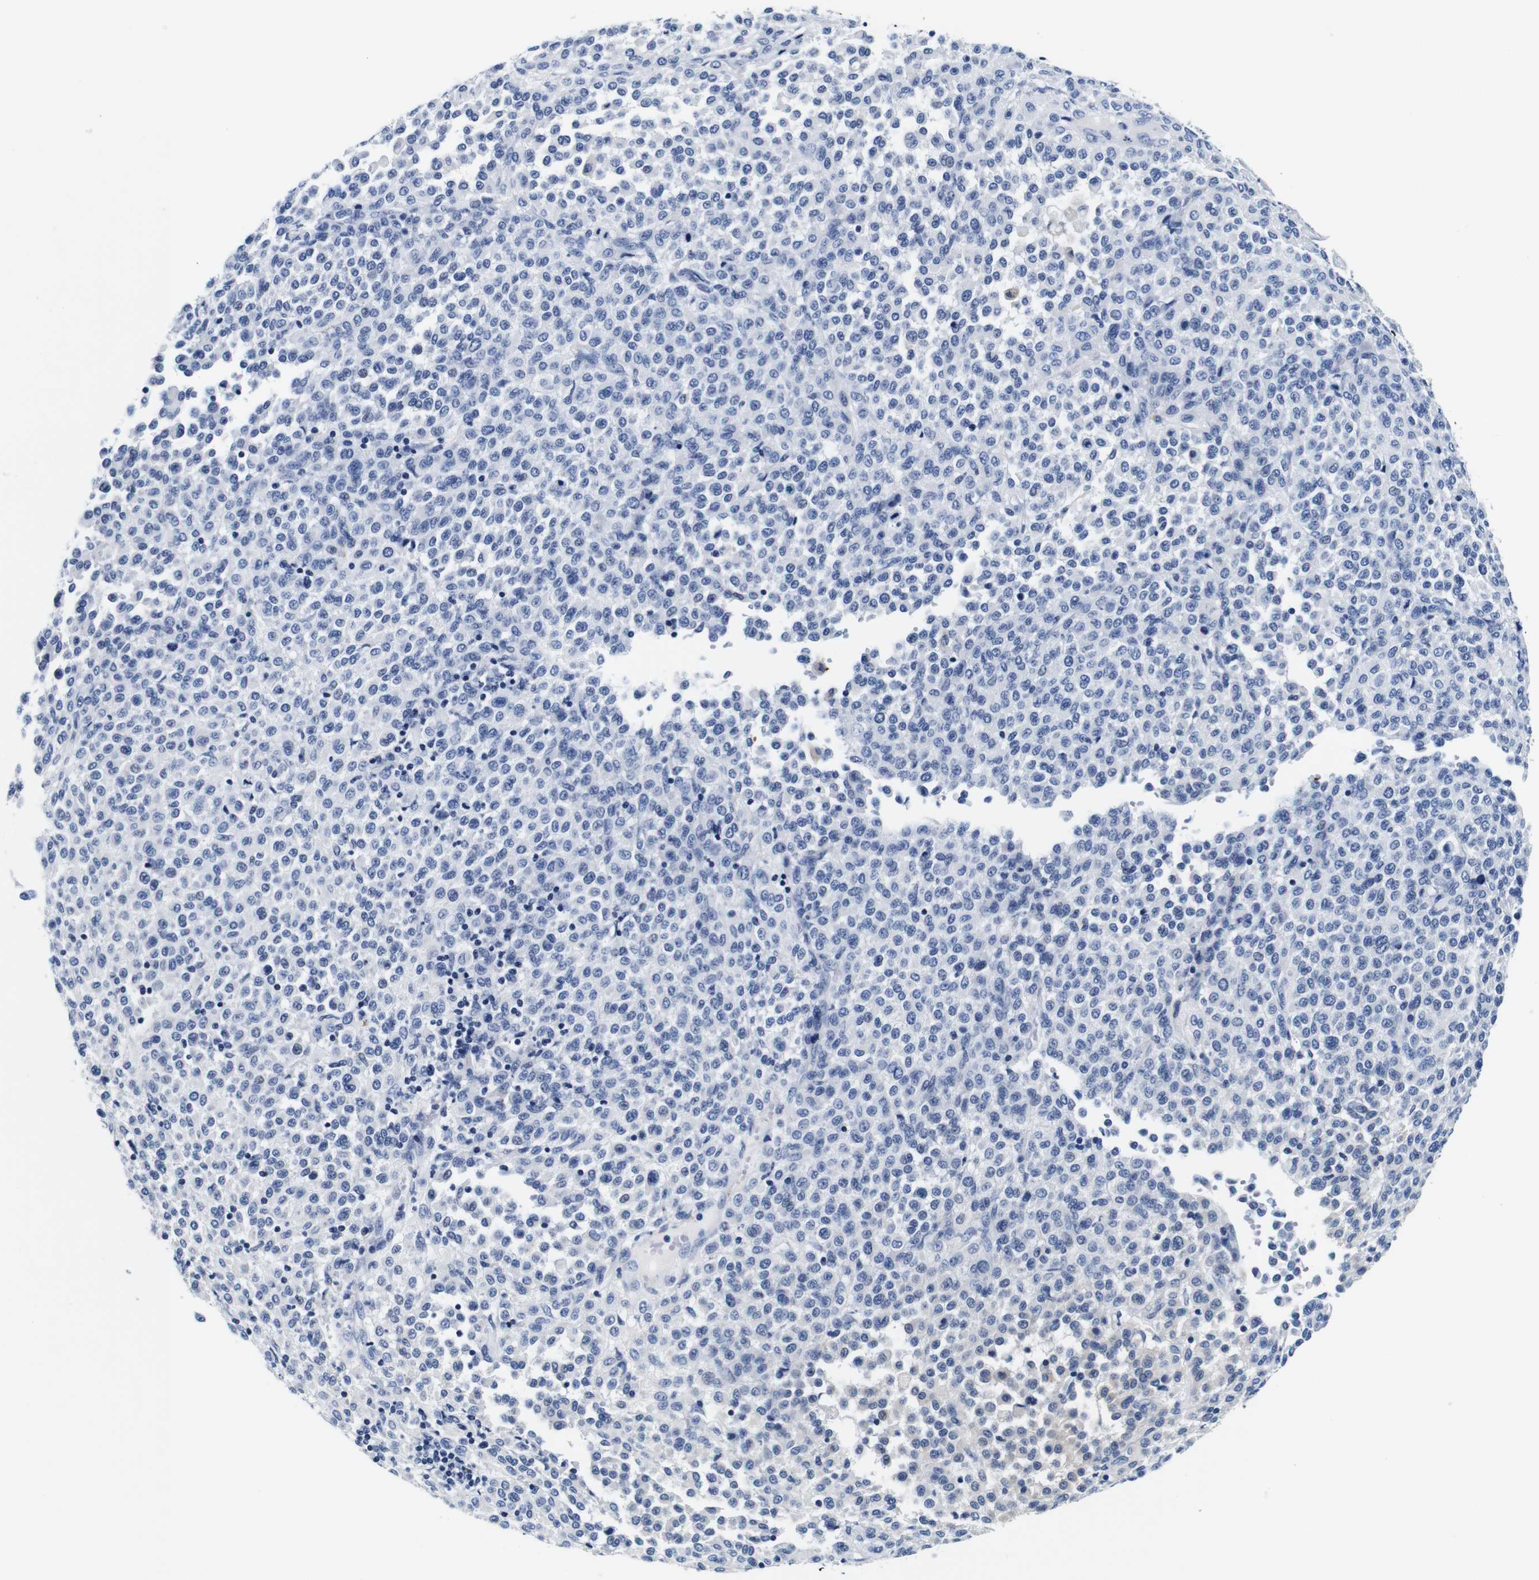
{"staining": {"intensity": "negative", "quantity": "none", "location": "none"}, "tissue": "melanoma", "cell_type": "Tumor cells", "image_type": "cancer", "snomed": [{"axis": "morphology", "description": "Malignant melanoma, Metastatic site"}, {"axis": "topography", "description": "Pancreas"}], "caption": "DAB (3,3'-diaminobenzidine) immunohistochemical staining of melanoma shows no significant expression in tumor cells.", "gene": "GP1BA", "patient": {"sex": "female", "age": 30}}